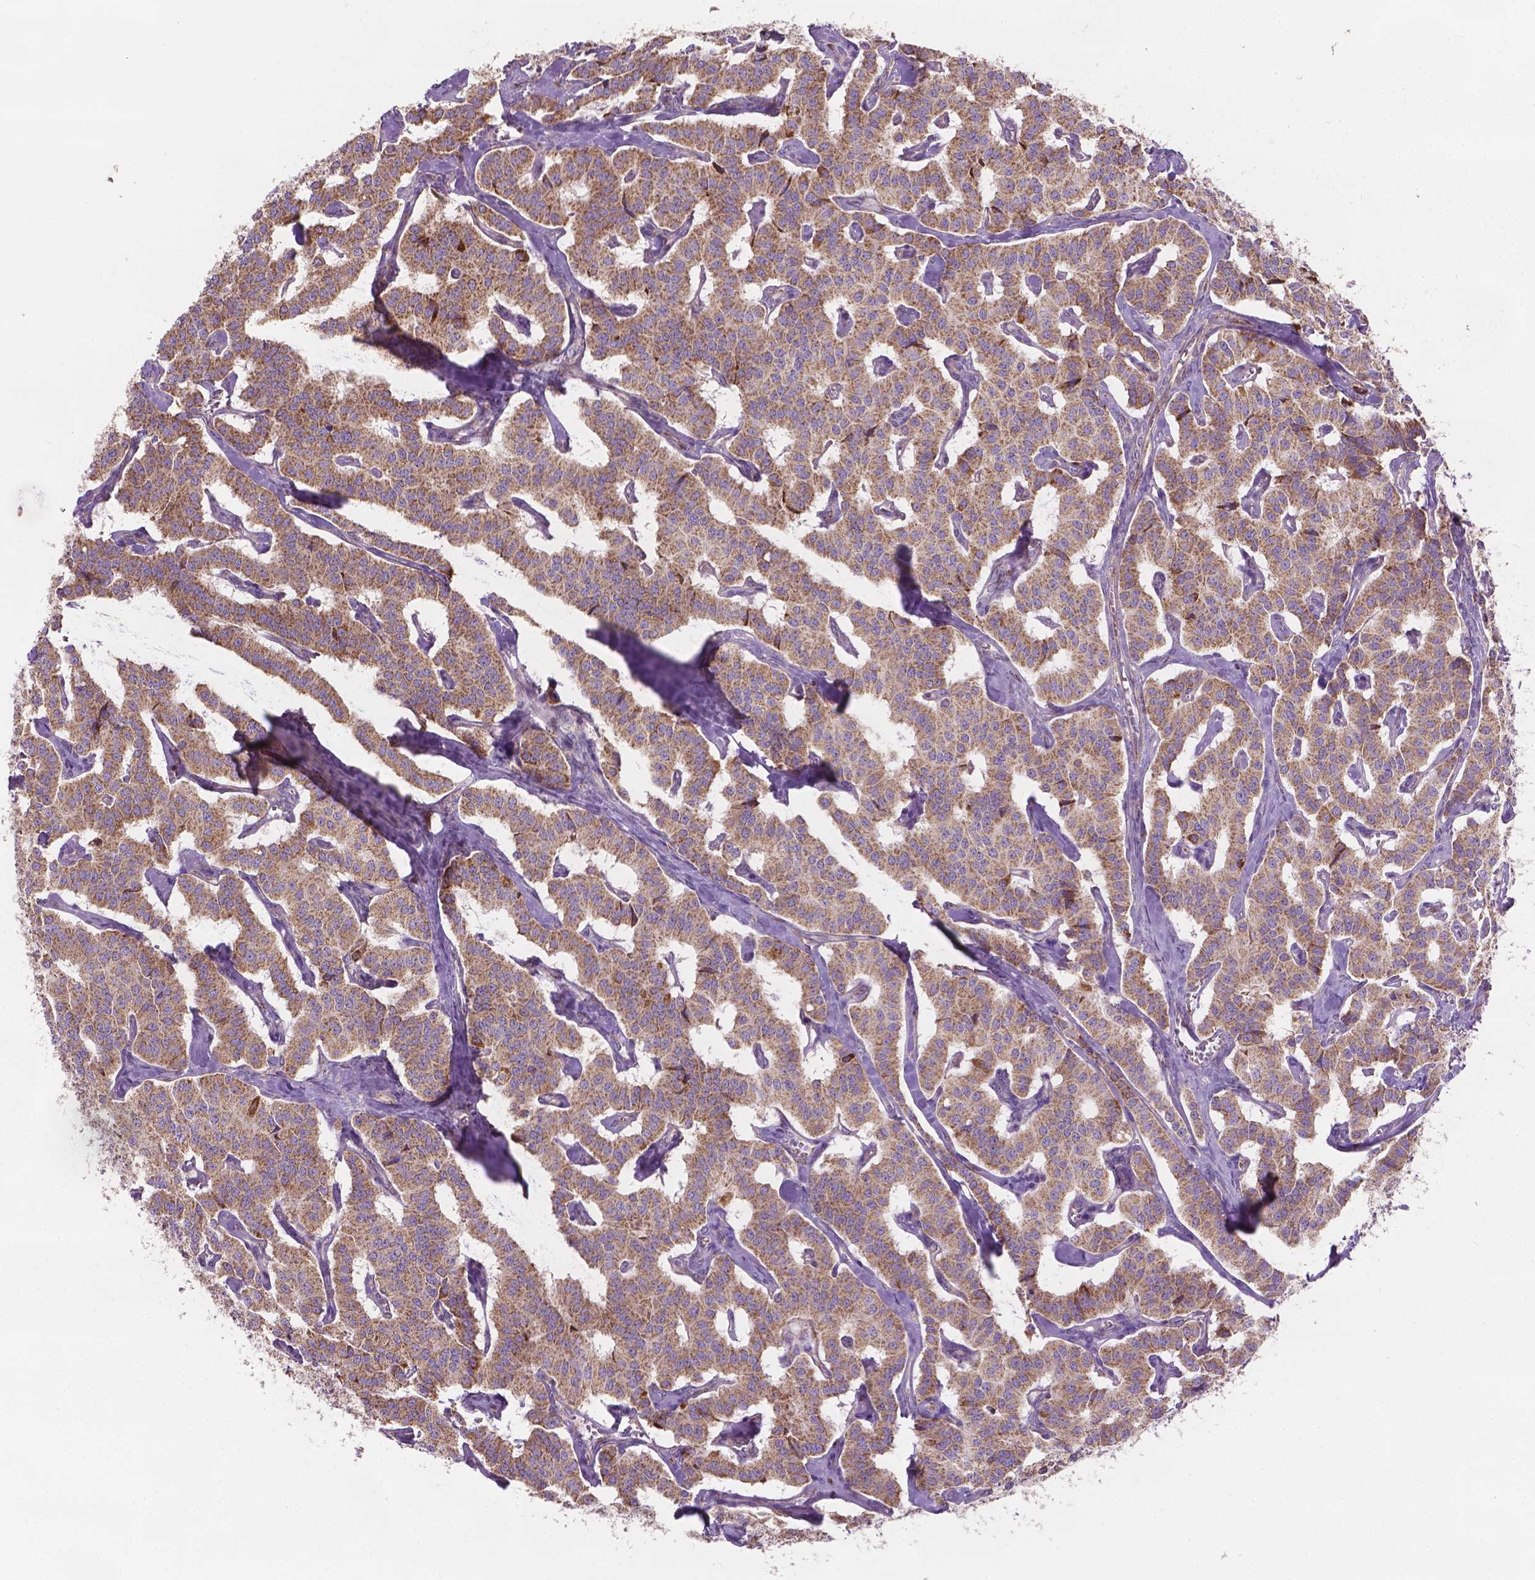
{"staining": {"intensity": "moderate", "quantity": ">75%", "location": "cytoplasmic/membranous"}, "tissue": "carcinoid", "cell_type": "Tumor cells", "image_type": "cancer", "snomed": [{"axis": "morphology", "description": "Carcinoid, malignant, NOS"}, {"axis": "topography", "description": "Lung"}], "caption": "DAB (3,3'-diaminobenzidine) immunohistochemical staining of human carcinoid (malignant) shows moderate cytoplasmic/membranous protein staining in about >75% of tumor cells. Using DAB (brown) and hematoxylin (blue) stains, captured at high magnification using brightfield microscopy.", "gene": "PIBF1", "patient": {"sex": "female", "age": 46}}